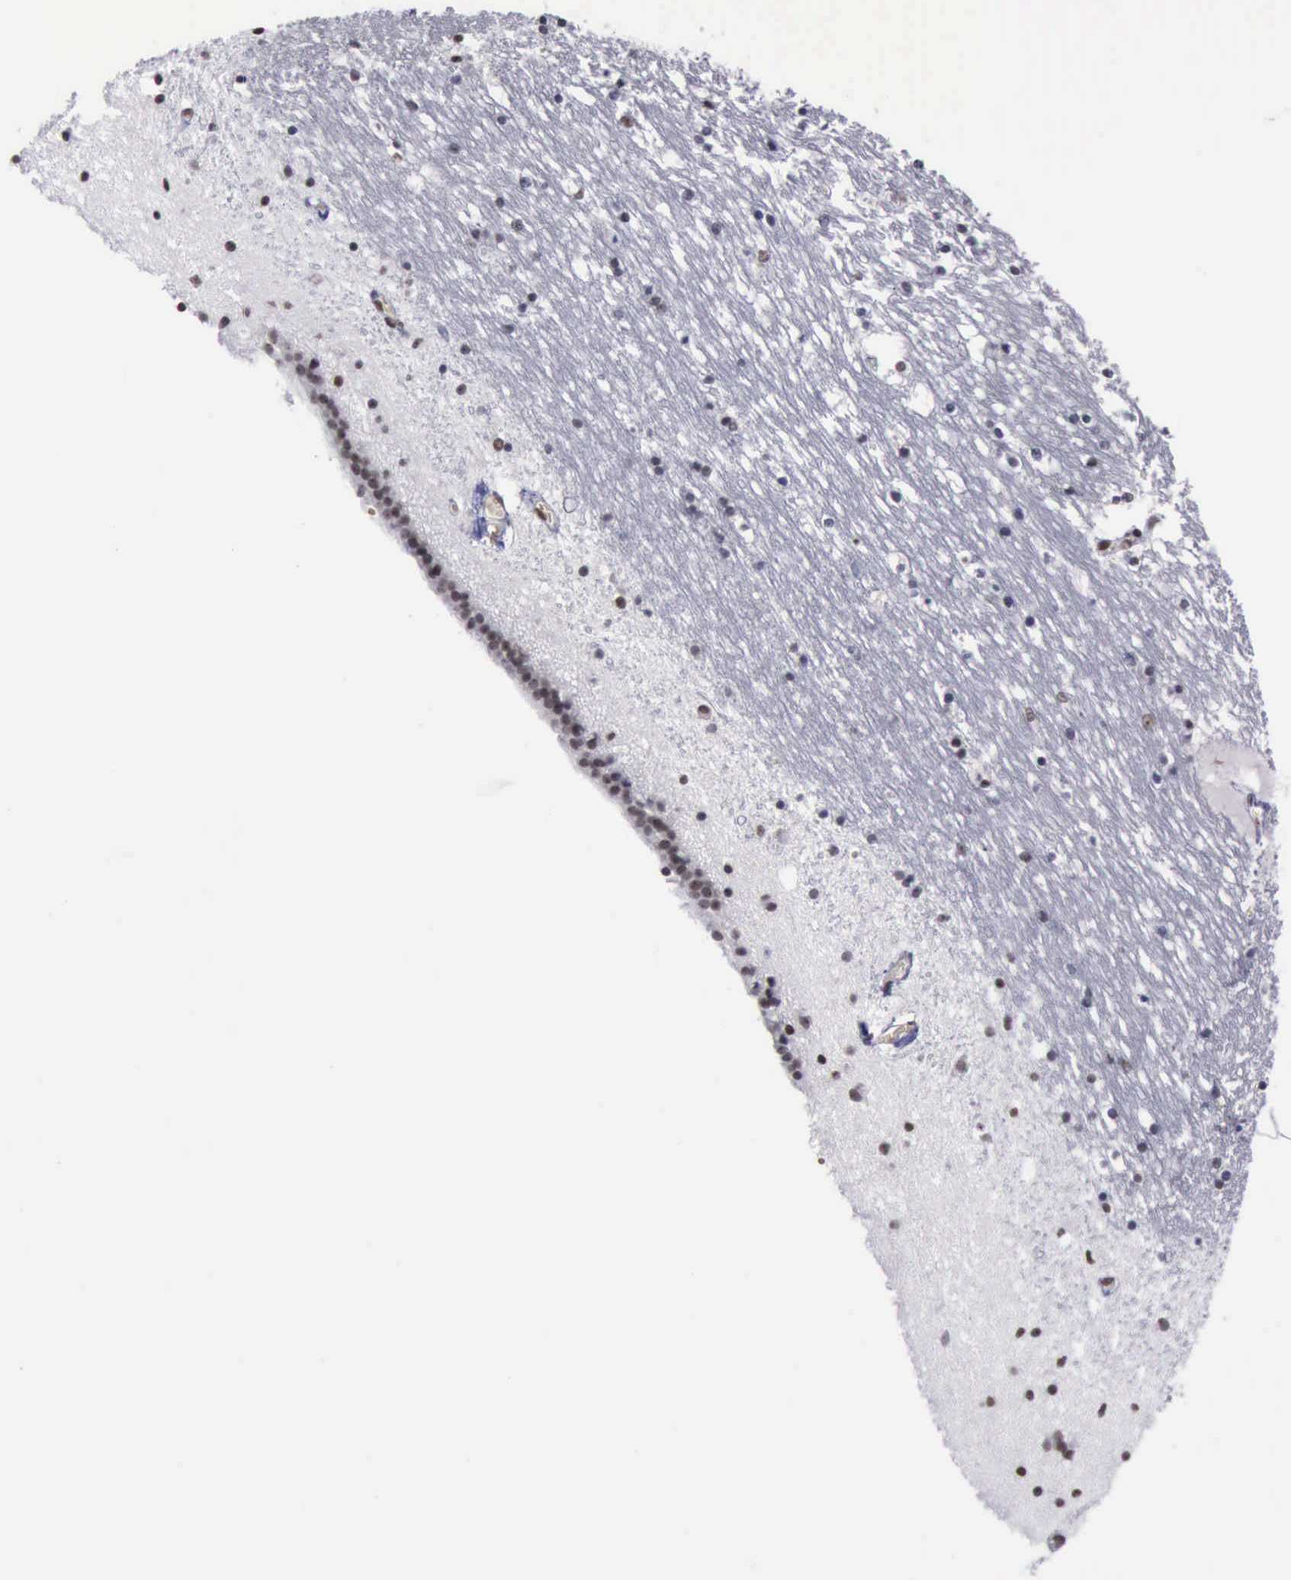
{"staining": {"intensity": "weak", "quantity": "<25%", "location": "nuclear"}, "tissue": "caudate", "cell_type": "Glial cells", "image_type": "normal", "snomed": [{"axis": "morphology", "description": "Normal tissue, NOS"}, {"axis": "topography", "description": "Lateral ventricle wall"}], "caption": "Unremarkable caudate was stained to show a protein in brown. There is no significant positivity in glial cells.", "gene": "YY1", "patient": {"sex": "male", "age": 45}}